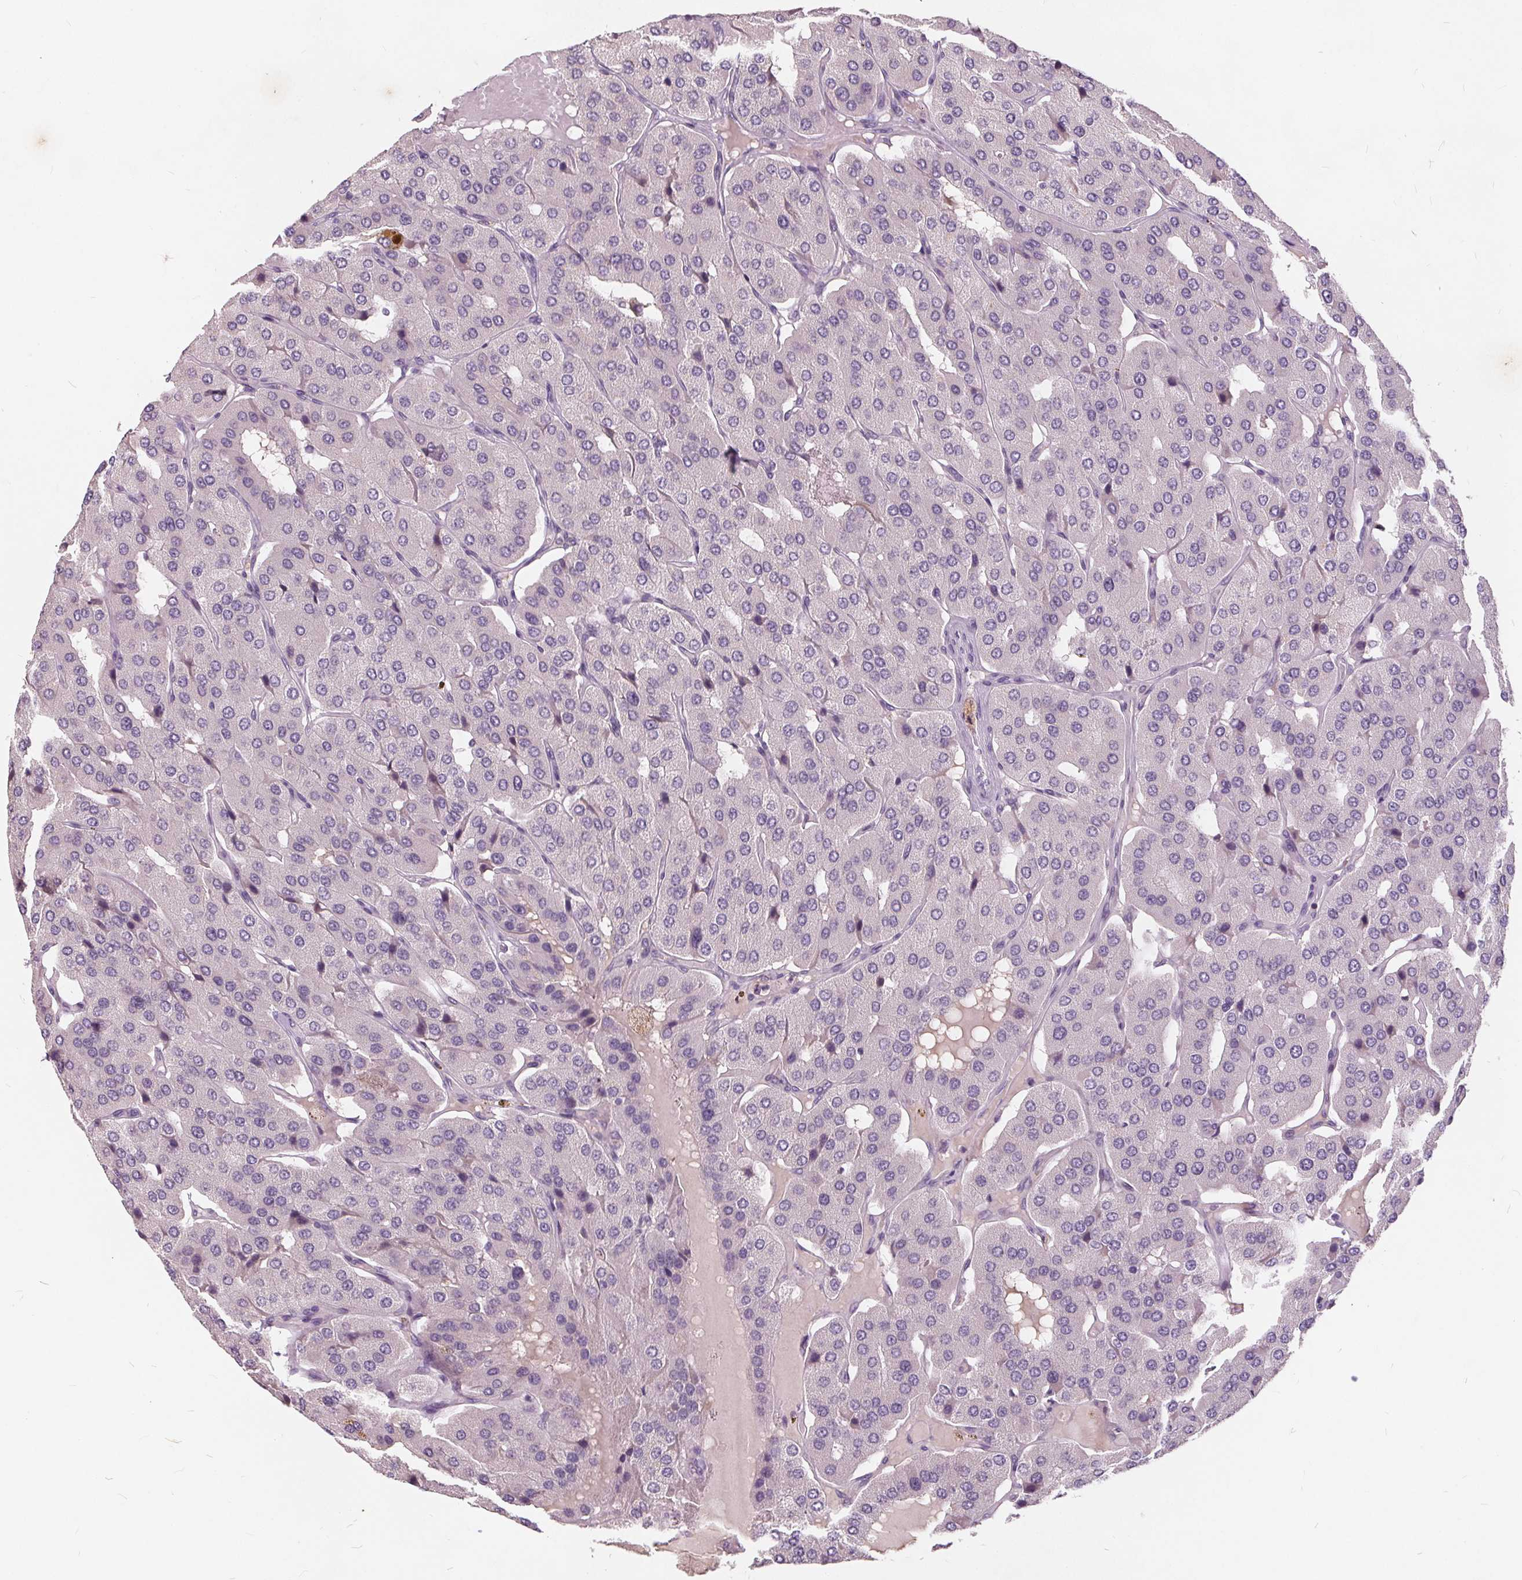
{"staining": {"intensity": "negative", "quantity": "none", "location": "none"}, "tissue": "parathyroid gland", "cell_type": "Glandular cells", "image_type": "normal", "snomed": [{"axis": "morphology", "description": "Normal tissue, NOS"}, {"axis": "morphology", "description": "Adenoma, NOS"}, {"axis": "topography", "description": "Parathyroid gland"}], "caption": "Immunohistochemistry of benign human parathyroid gland displays no positivity in glandular cells. (Immunohistochemistry, brightfield microscopy, high magnification).", "gene": "PLA2G2E", "patient": {"sex": "female", "age": 86}}